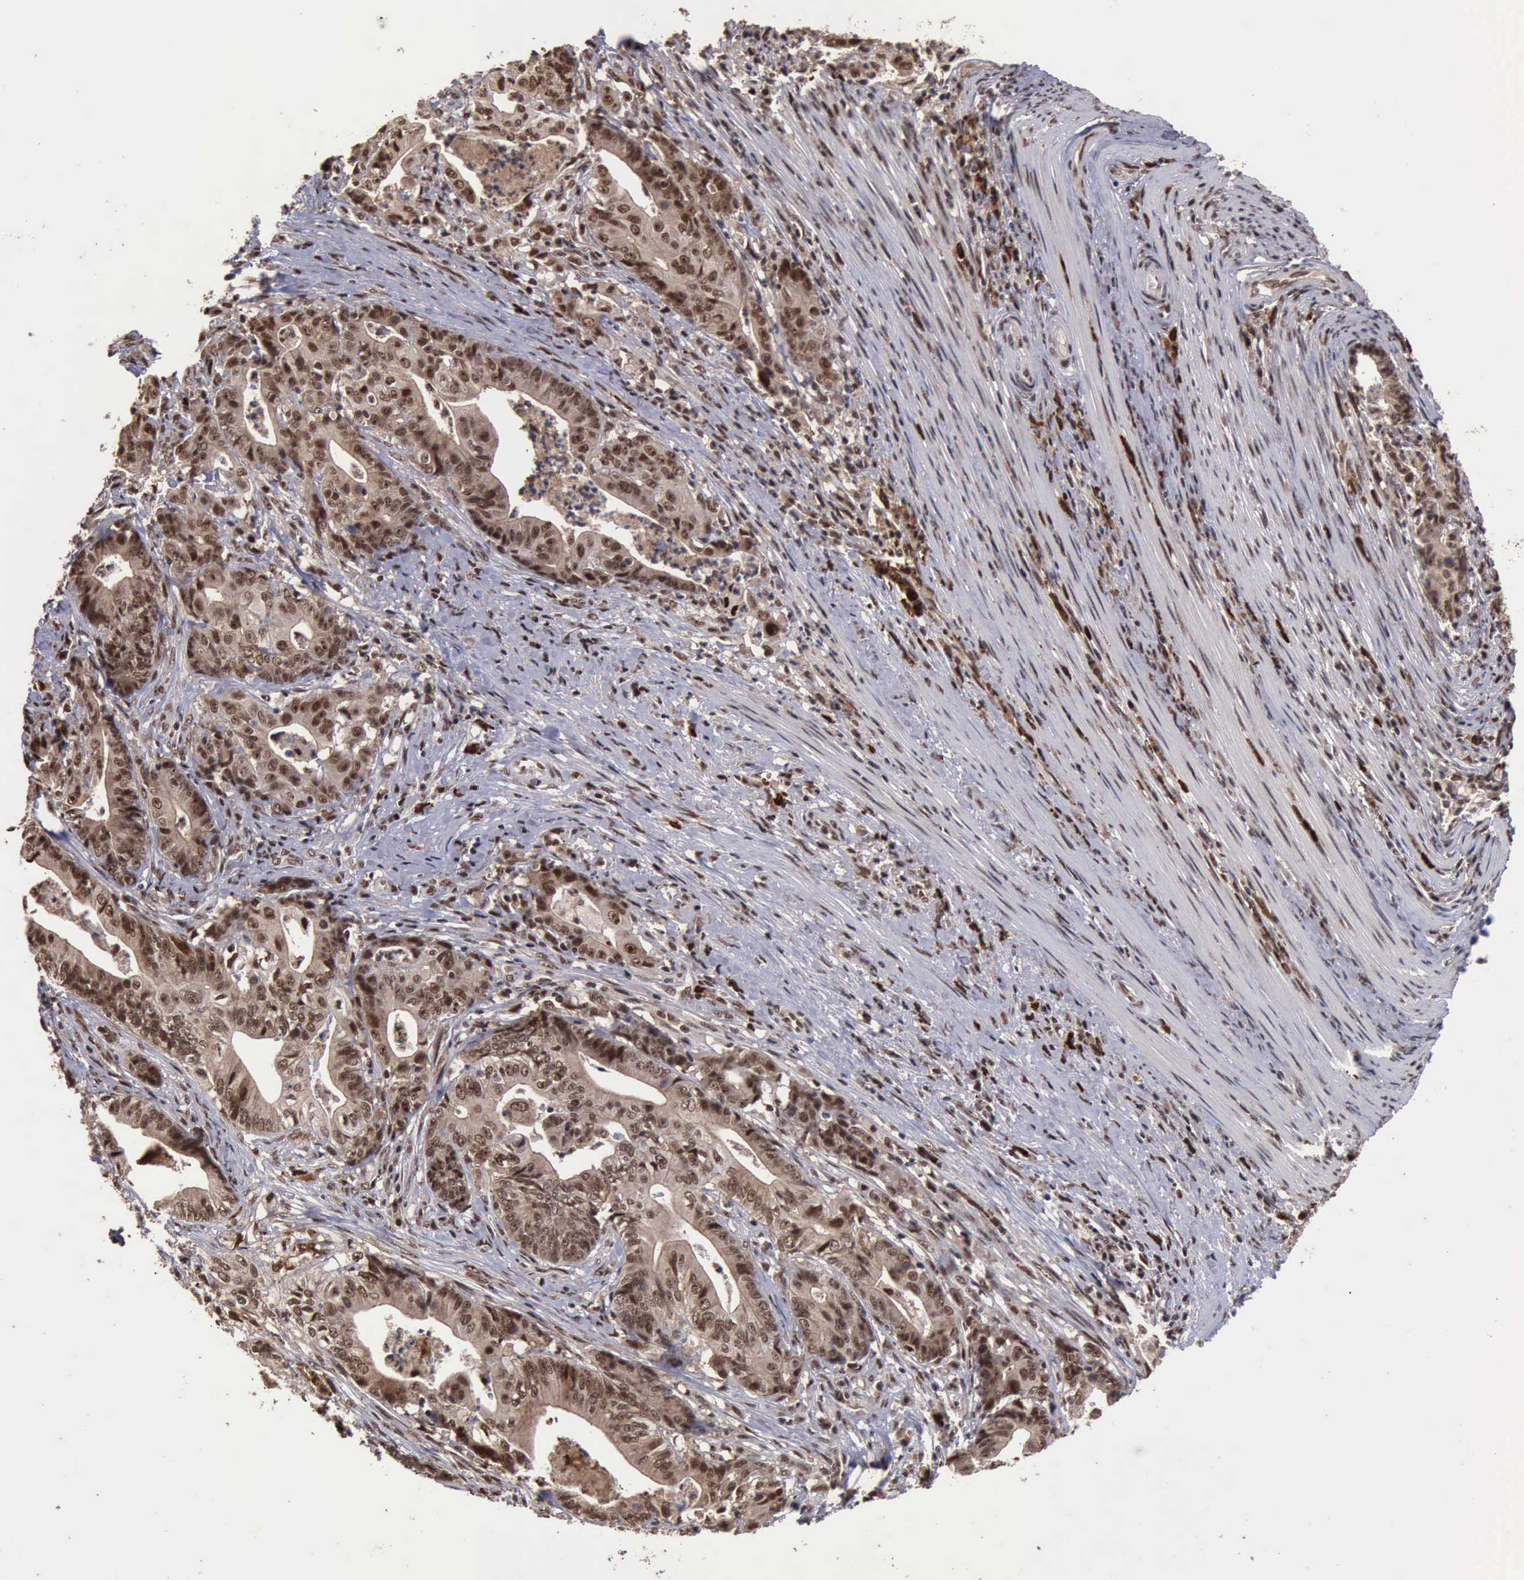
{"staining": {"intensity": "strong", "quantity": ">75%", "location": "cytoplasmic/membranous,nuclear"}, "tissue": "stomach cancer", "cell_type": "Tumor cells", "image_type": "cancer", "snomed": [{"axis": "morphology", "description": "Adenocarcinoma, NOS"}, {"axis": "topography", "description": "Stomach, lower"}], "caption": "Immunohistochemistry (IHC) (DAB (3,3'-diaminobenzidine)) staining of stomach cancer (adenocarcinoma) reveals strong cytoplasmic/membranous and nuclear protein expression in about >75% of tumor cells. Using DAB (3,3'-diaminobenzidine) (brown) and hematoxylin (blue) stains, captured at high magnification using brightfield microscopy.", "gene": "TRMT2A", "patient": {"sex": "female", "age": 86}}